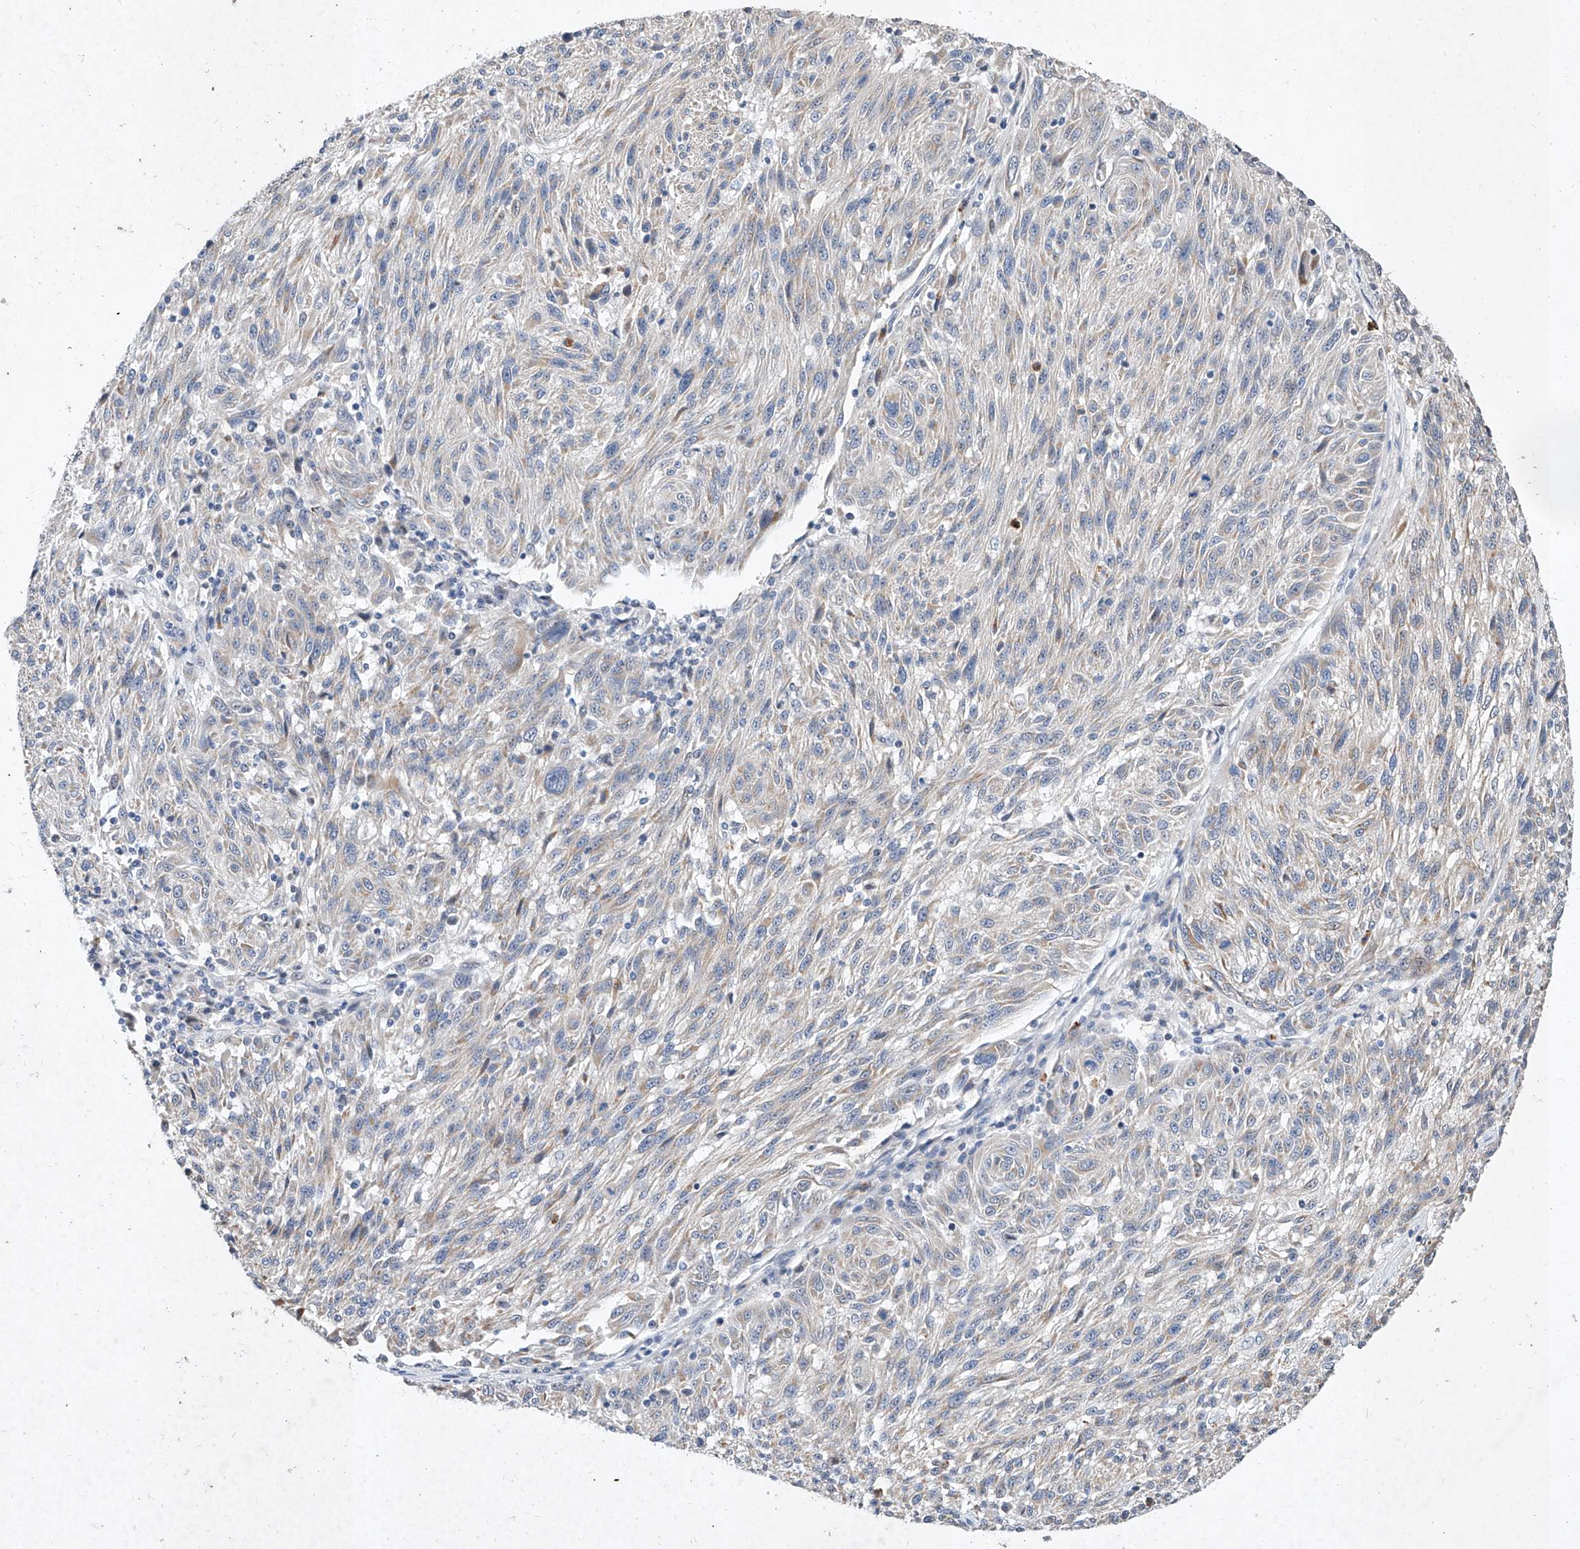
{"staining": {"intensity": "negative", "quantity": "none", "location": "none"}, "tissue": "melanoma", "cell_type": "Tumor cells", "image_type": "cancer", "snomed": [{"axis": "morphology", "description": "Malignant melanoma, NOS"}, {"axis": "topography", "description": "Skin"}], "caption": "High power microscopy photomicrograph of an immunohistochemistry (IHC) histopathology image of malignant melanoma, revealing no significant positivity in tumor cells.", "gene": "MFSD4B", "patient": {"sex": "male", "age": 53}}